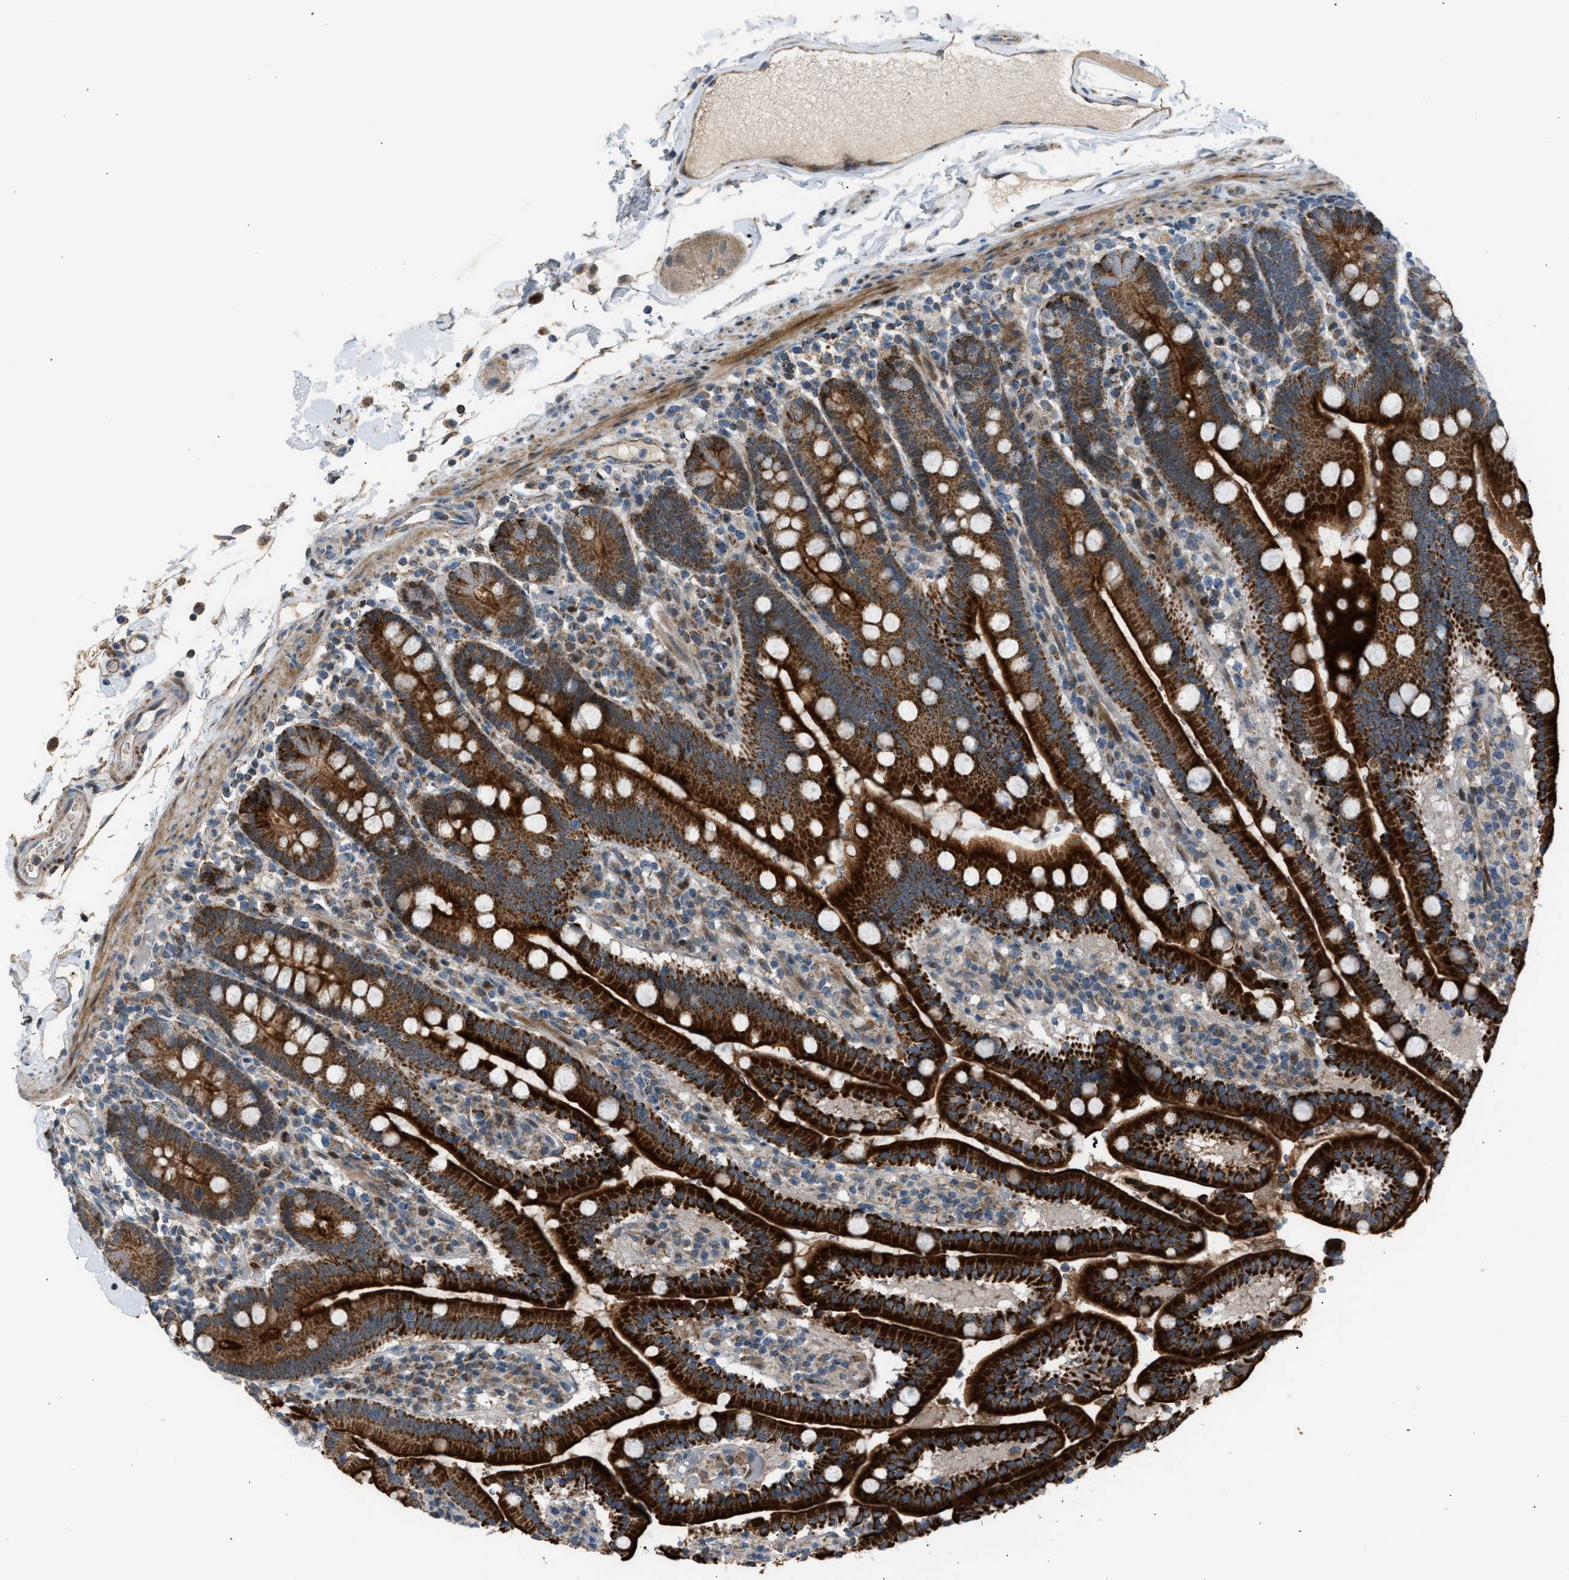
{"staining": {"intensity": "strong", "quantity": ">75%", "location": "cytoplasmic/membranous"}, "tissue": "duodenum", "cell_type": "Glandular cells", "image_type": "normal", "snomed": [{"axis": "morphology", "description": "Normal tissue, NOS"}, {"axis": "topography", "description": "Small intestine, NOS"}], "caption": "Strong cytoplasmic/membranous positivity for a protein is seen in about >75% of glandular cells of benign duodenum using IHC.", "gene": "VPS41", "patient": {"sex": "female", "age": 71}}